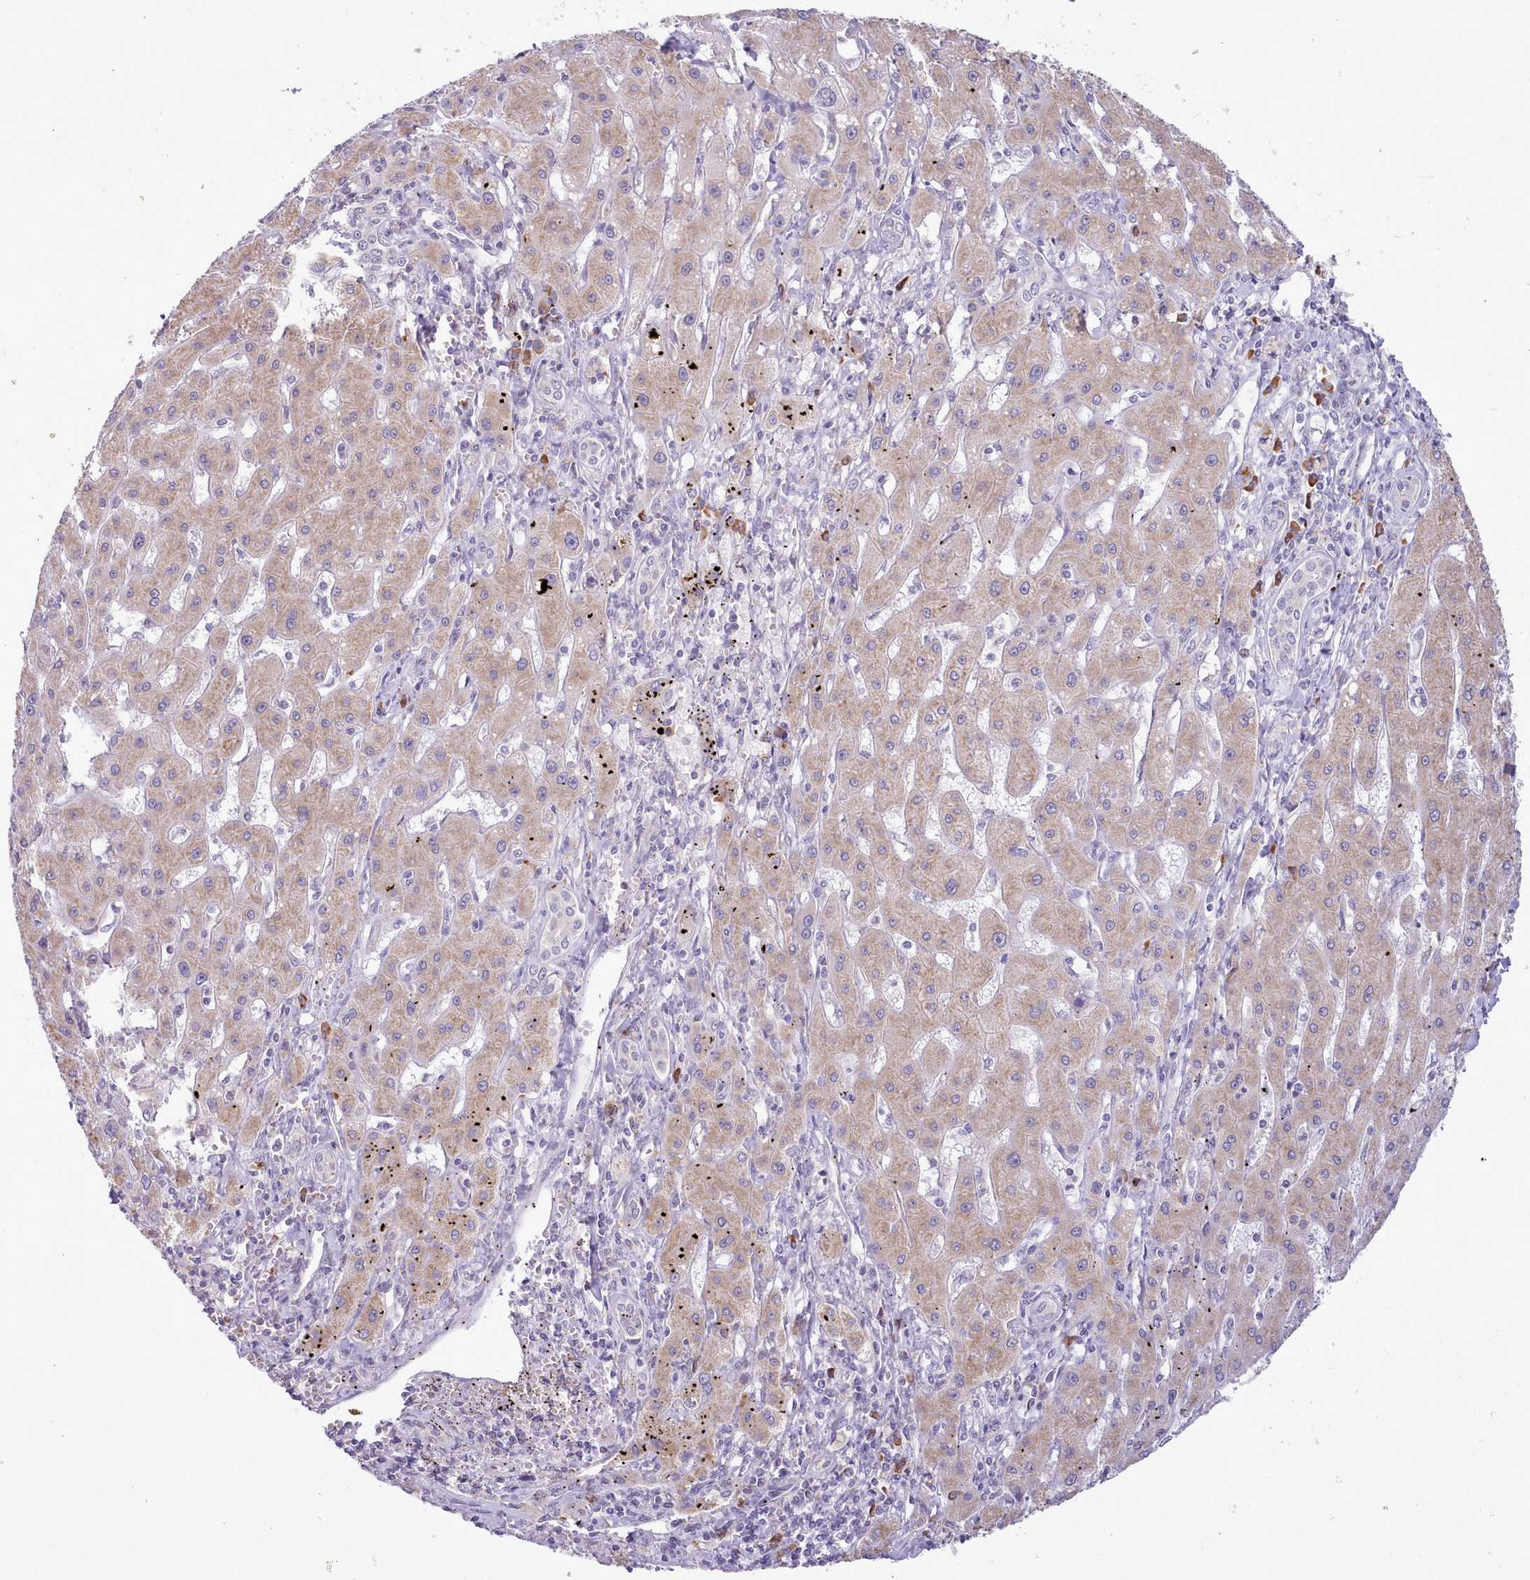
{"staining": {"intensity": "weak", "quantity": ">75%", "location": "cytoplasmic/membranous"}, "tissue": "liver cancer", "cell_type": "Tumor cells", "image_type": "cancer", "snomed": [{"axis": "morphology", "description": "Carcinoma, Hepatocellular, NOS"}, {"axis": "topography", "description": "Liver"}], "caption": "Weak cytoplasmic/membranous expression is present in approximately >75% of tumor cells in liver hepatocellular carcinoma.", "gene": "SEC61B", "patient": {"sex": "male", "age": 72}}